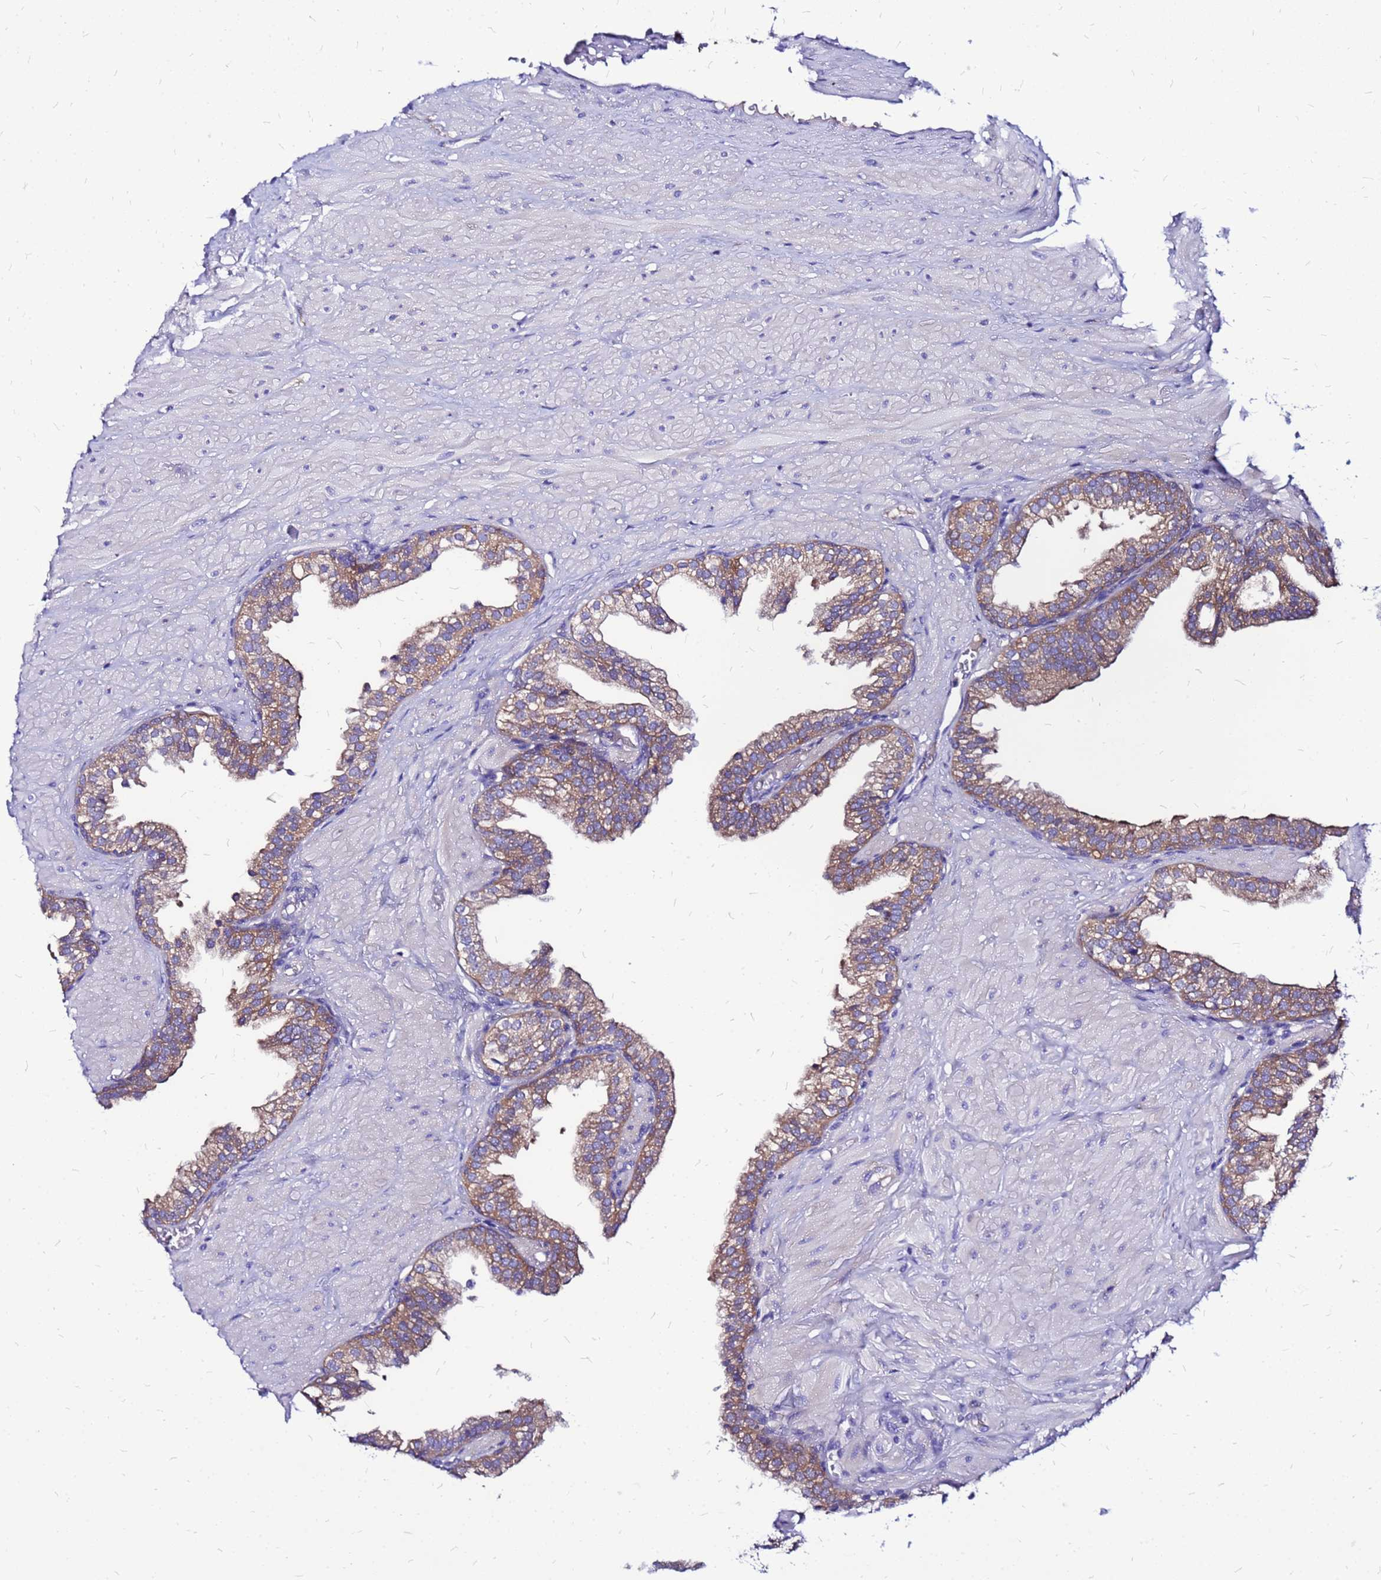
{"staining": {"intensity": "moderate", "quantity": "25%-75%", "location": "cytoplasmic/membranous"}, "tissue": "prostate", "cell_type": "Glandular cells", "image_type": "normal", "snomed": [{"axis": "morphology", "description": "Normal tissue, NOS"}, {"axis": "topography", "description": "Prostate"}, {"axis": "topography", "description": "Peripheral nerve tissue"}], "caption": "The immunohistochemical stain shows moderate cytoplasmic/membranous staining in glandular cells of benign prostate. The staining is performed using DAB brown chromogen to label protein expression. The nuclei are counter-stained blue using hematoxylin.", "gene": "ARHGEF35", "patient": {"sex": "male", "age": 55}}